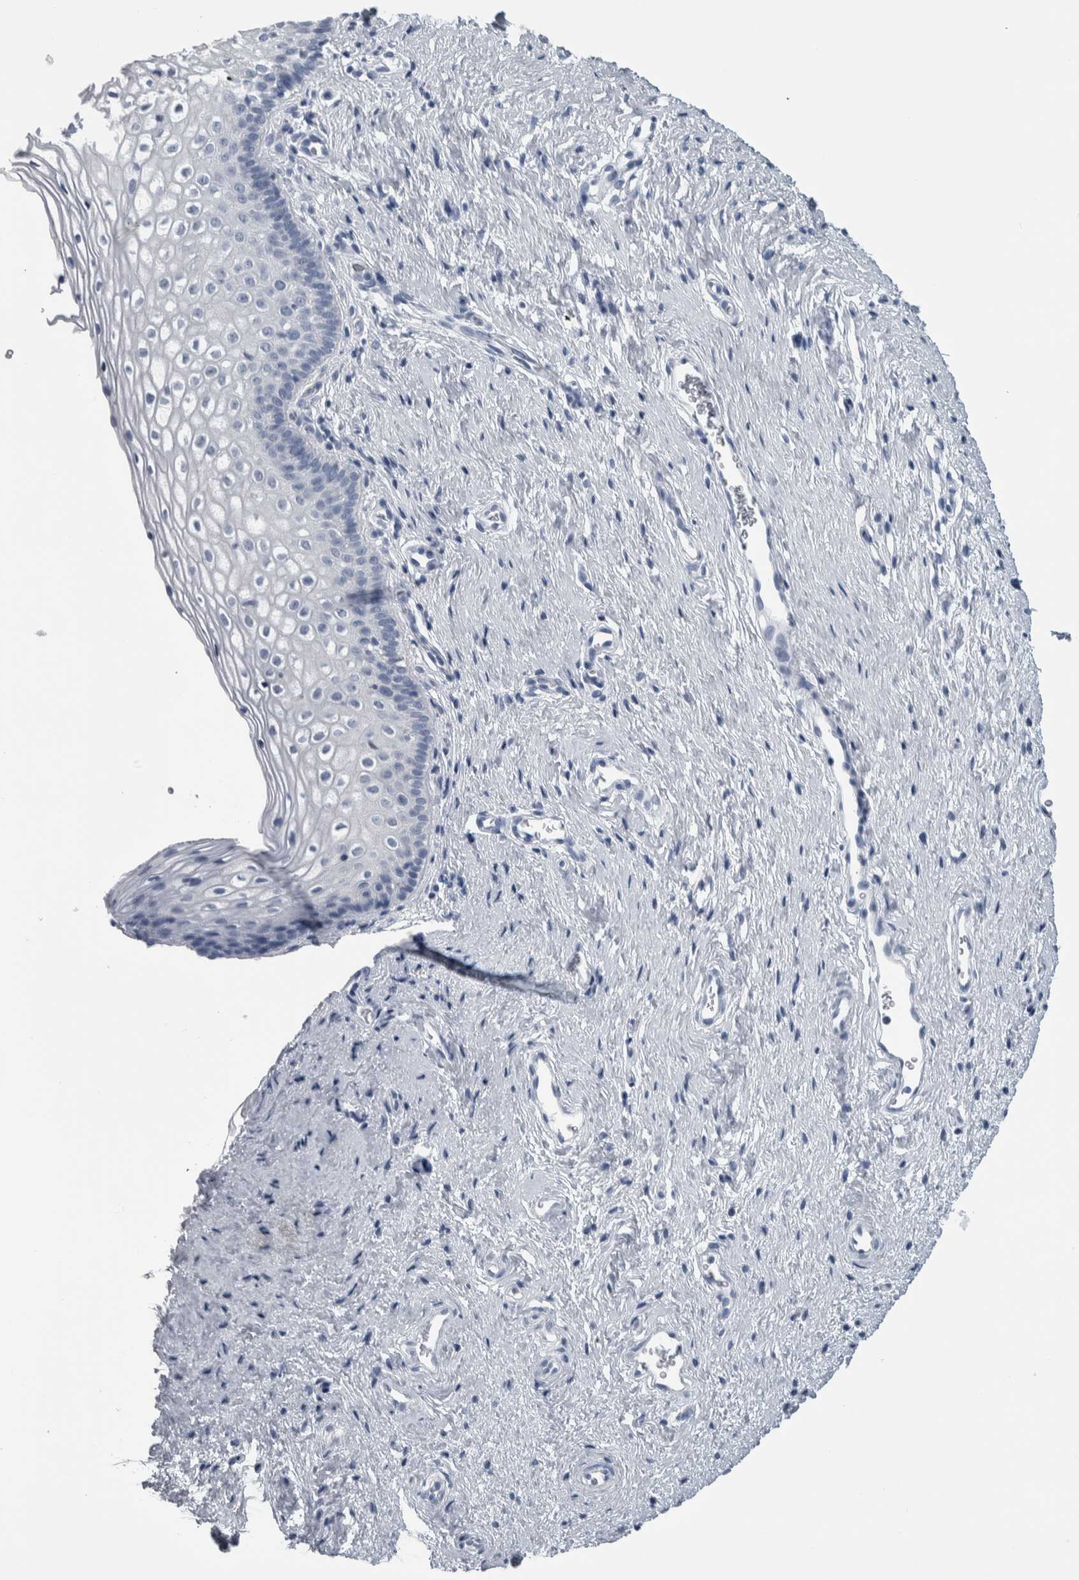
{"staining": {"intensity": "negative", "quantity": "none", "location": "none"}, "tissue": "cervix", "cell_type": "Glandular cells", "image_type": "normal", "snomed": [{"axis": "morphology", "description": "Normal tissue, NOS"}, {"axis": "topography", "description": "Cervix"}], "caption": "Cervix stained for a protein using immunohistochemistry shows no staining glandular cells.", "gene": "CDH17", "patient": {"sex": "female", "age": 27}}